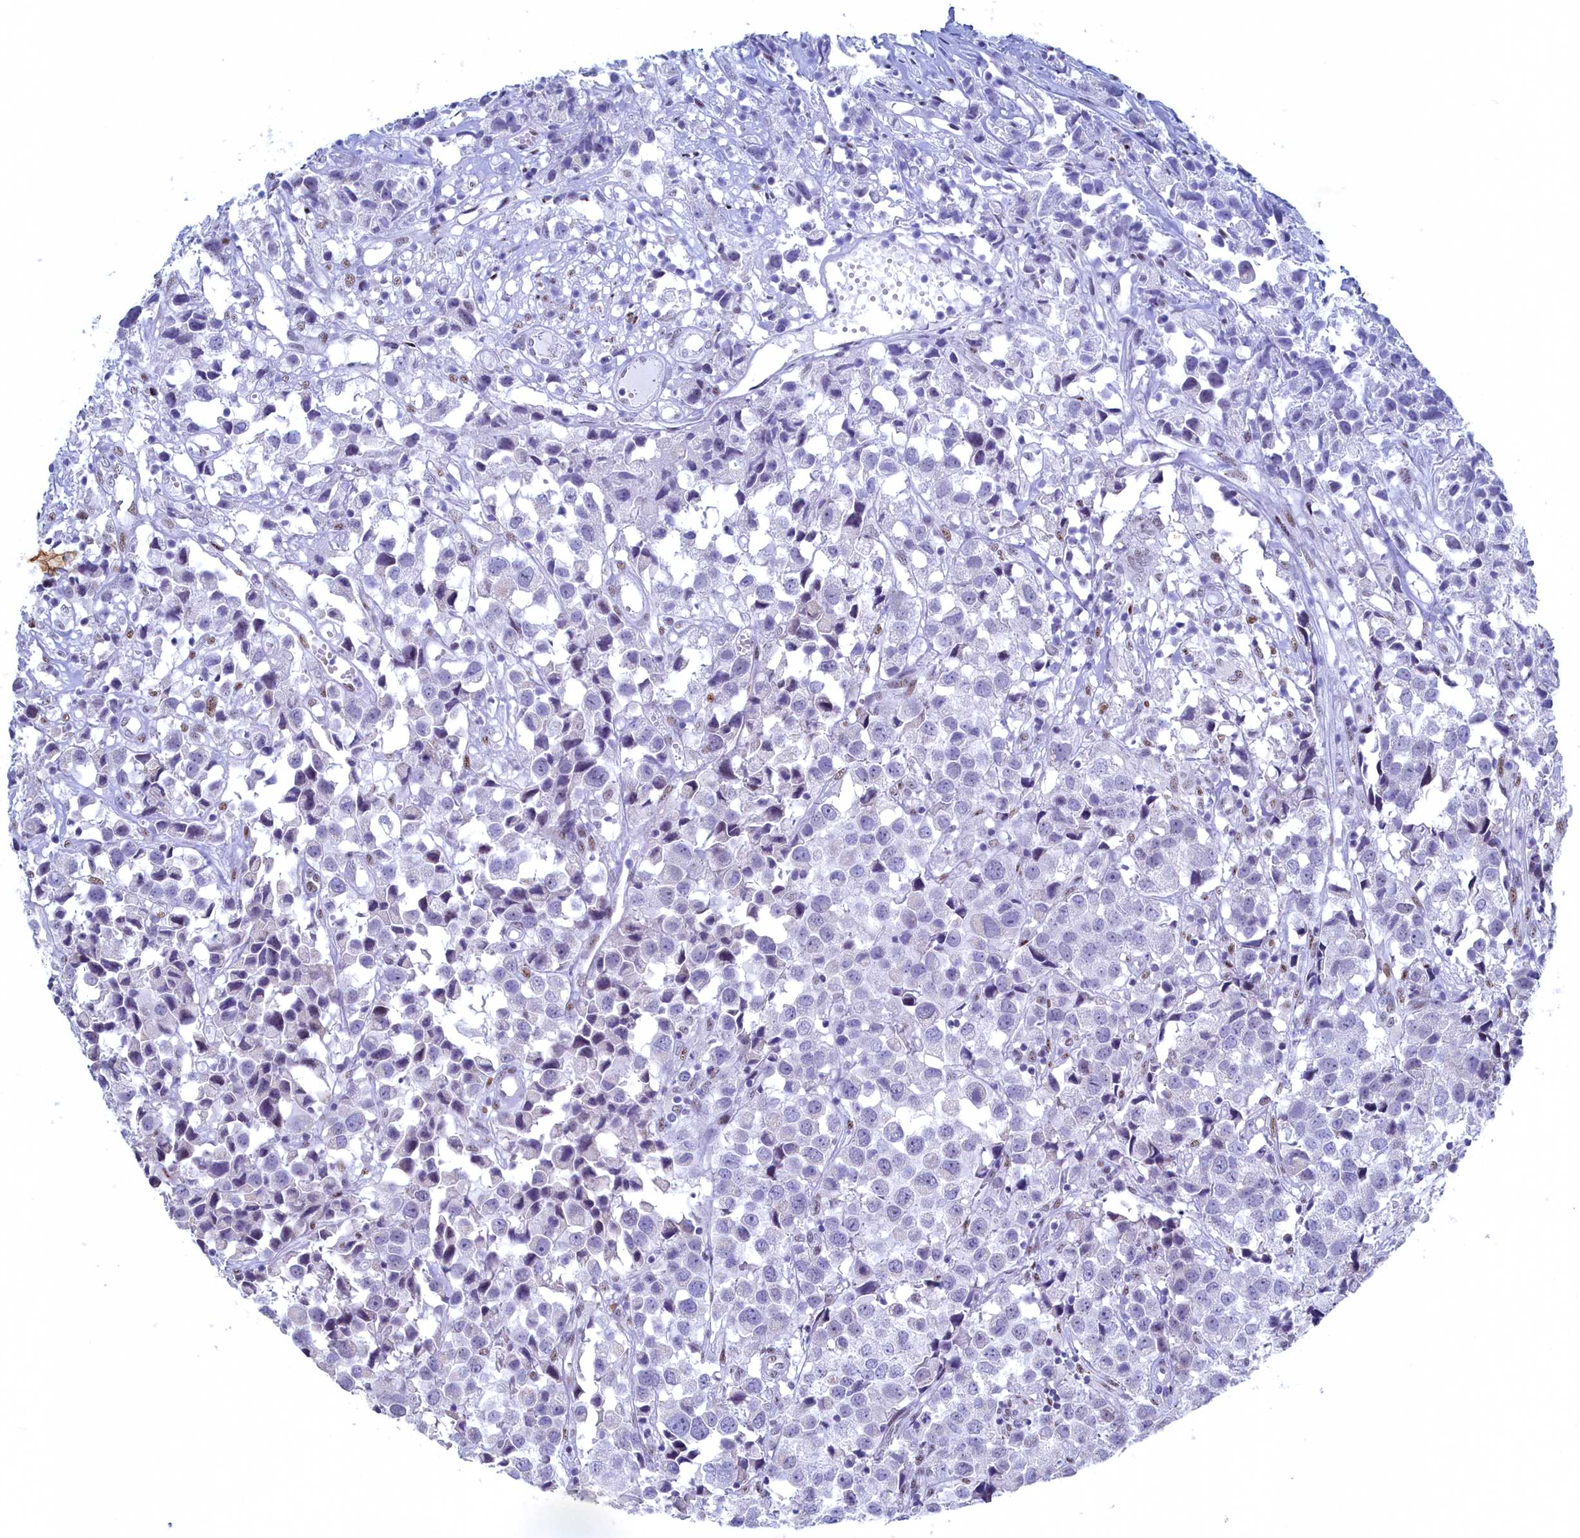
{"staining": {"intensity": "negative", "quantity": "none", "location": "none"}, "tissue": "urothelial cancer", "cell_type": "Tumor cells", "image_type": "cancer", "snomed": [{"axis": "morphology", "description": "Urothelial carcinoma, High grade"}, {"axis": "topography", "description": "Urinary bladder"}], "caption": "This is an immunohistochemistry photomicrograph of urothelial cancer. There is no staining in tumor cells.", "gene": "WDR76", "patient": {"sex": "female", "age": 75}}